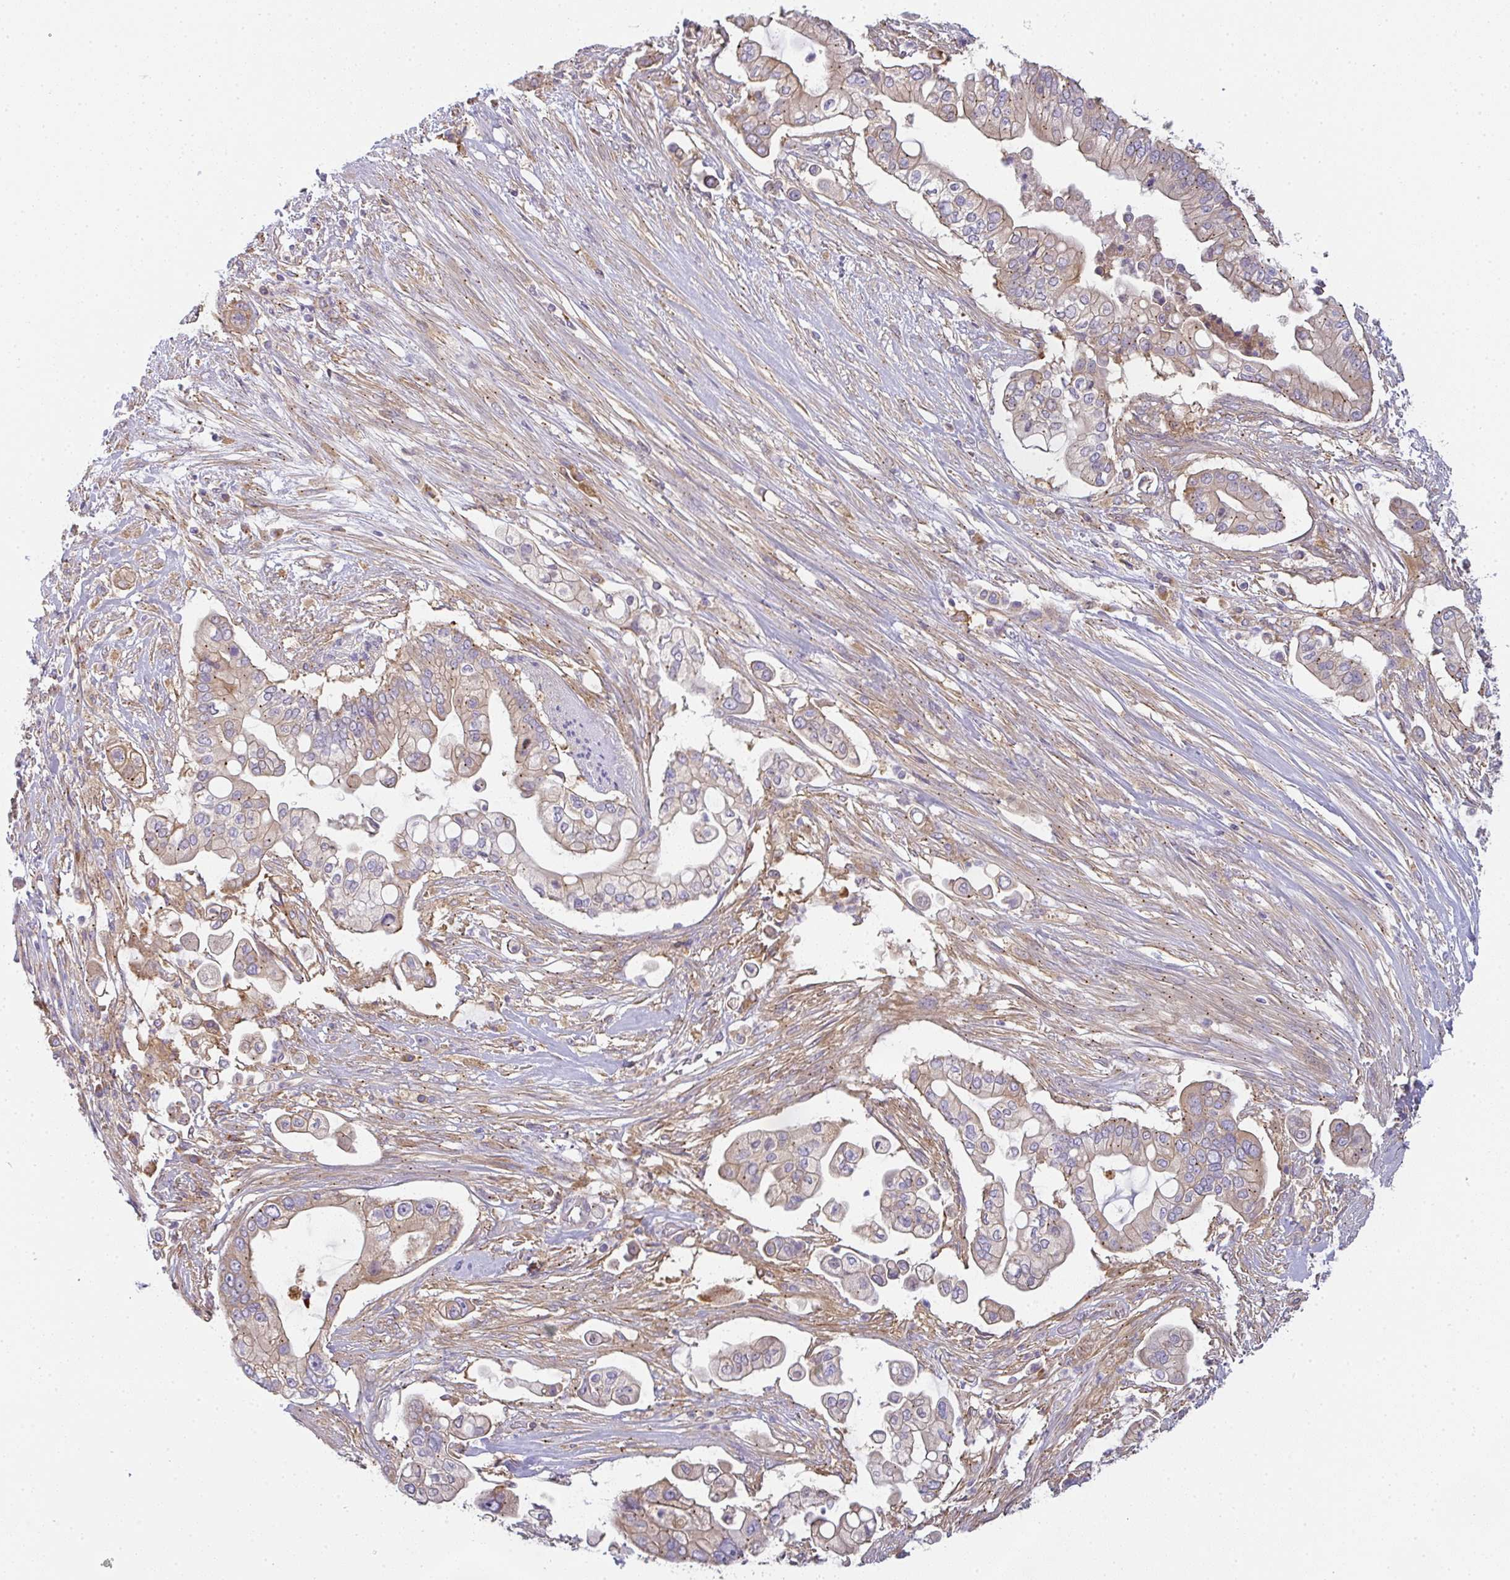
{"staining": {"intensity": "weak", "quantity": "25%-75%", "location": "cytoplasmic/membranous"}, "tissue": "pancreatic cancer", "cell_type": "Tumor cells", "image_type": "cancer", "snomed": [{"axis": "morphology", "description": "Adenocarcinoma, NOS"}, {"axis": "topography", "description": "Pancreas"}], "caption": "Pancreatic cancer (adenocarcinoma) was stained to show a protein in brown. There is low levels of weak cytoplasmic/membranous staining in about 25%-75% of tumor cells. The protein of interest is stained brown, and the nuclei are stained in blue (DAB IHC with brightfield microscopy, high magnification).", "gene": "SNX5", "patient": {"sex": "female", "age": 69}}